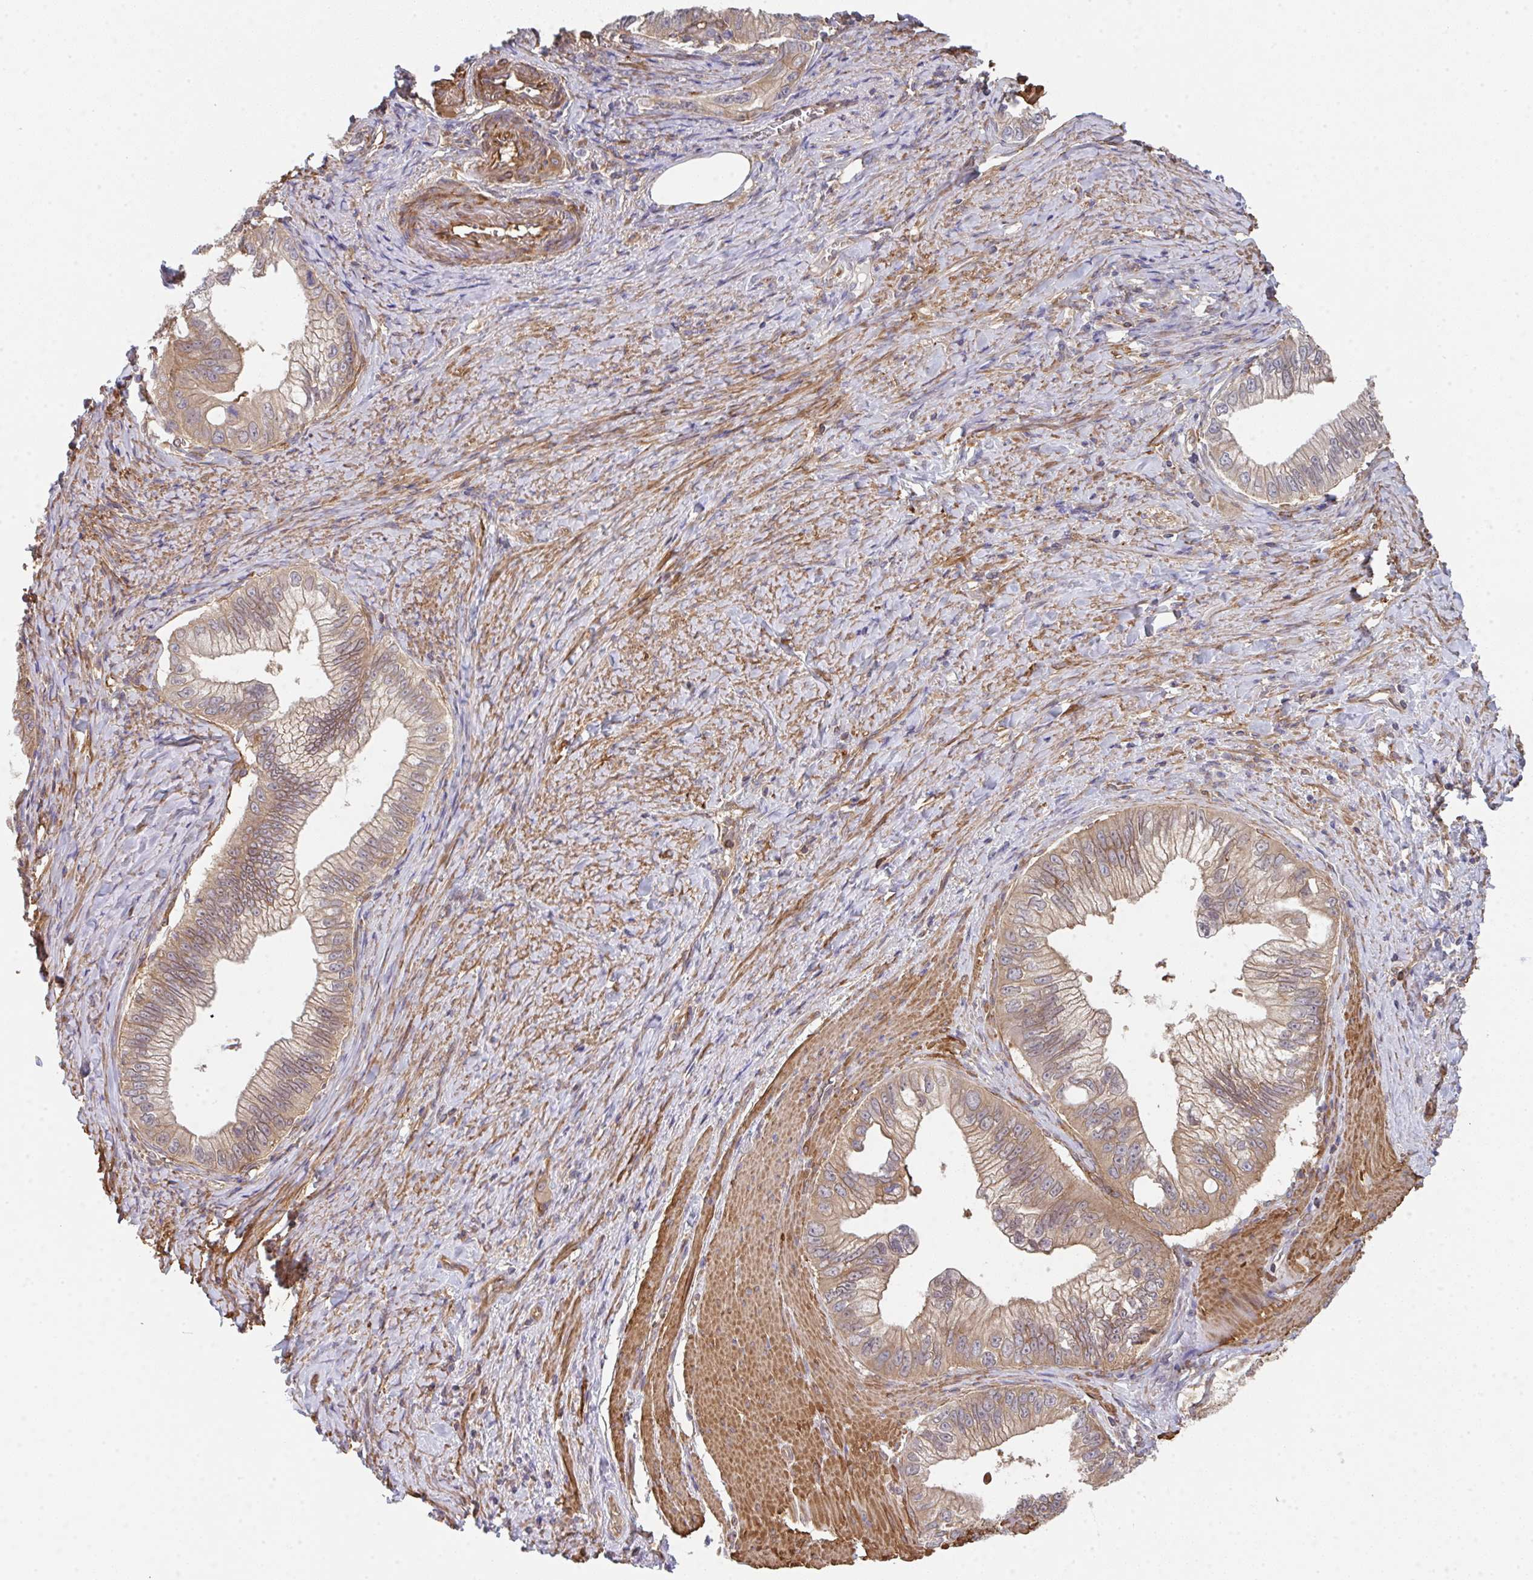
{"staining": {"intensity": "weak", "quantity": "25%-75%", "location": "cytoplasmic/membranous"}, "tissue": "pancreatic cancer", "cell_type": "Tumor cells", "image_type": "cancer", "snomed": [{"axis": "morphology", "description": "Adenocarcinoma, NOS"}, {"axis": "topography", "description": "Pancreas"}], "caption": "Weak cytoplasmic/membranous protein staining is seen in about 25%-75% of tumor cells in adenocarcinoma (pancreatic). (IHC, brightfield microscopy, high magnification).", "gene": "TMEM229A", "patient": {"sex": "male", "age": 70}}